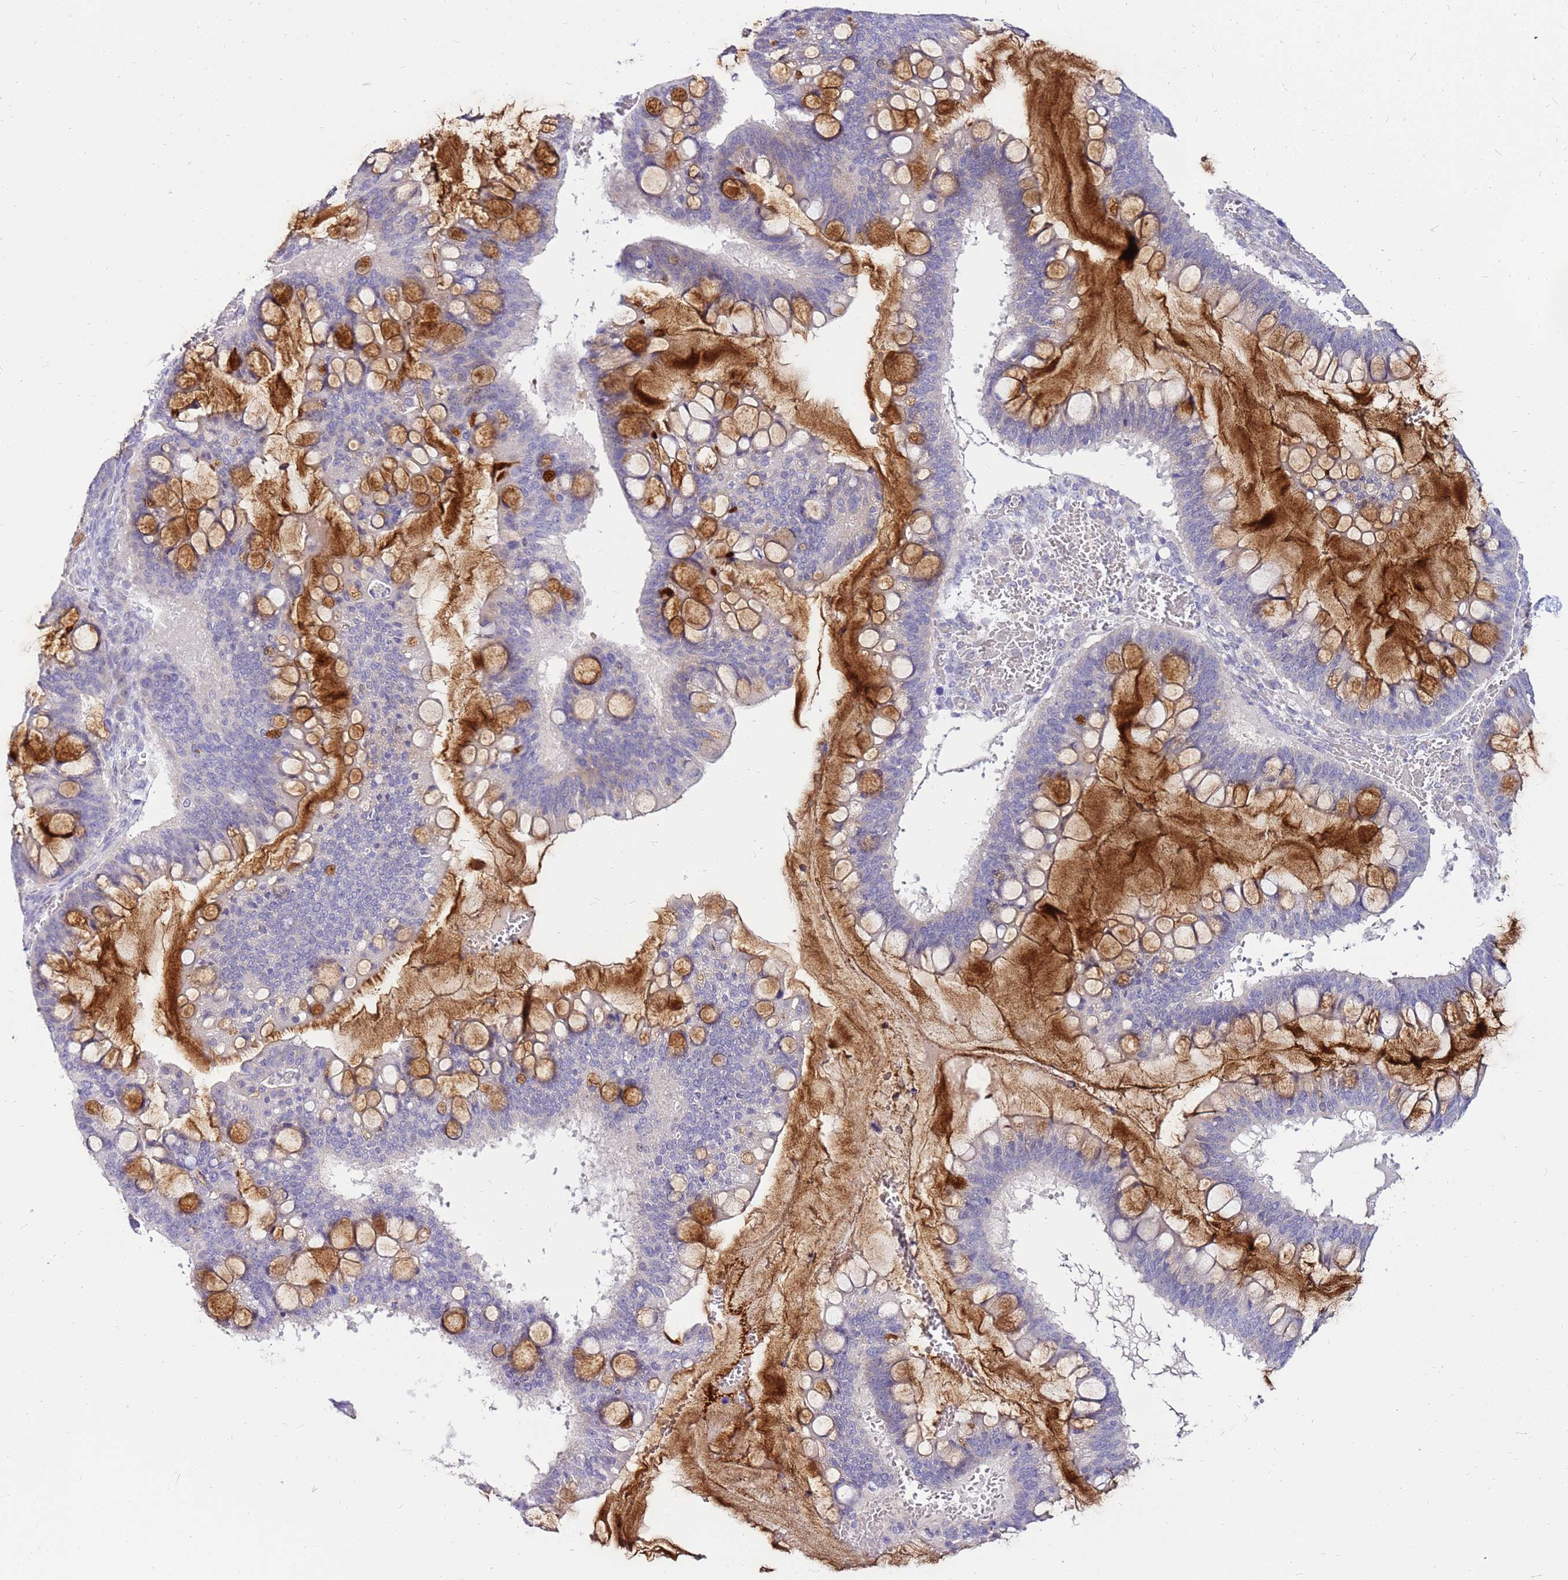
{"staining": {"intensity": "strong", "quantity": "<25%", "location": "cytoplasmic/membranous"}, "tissue": "ovarian cancer", "cell_type": "Tumor cells", "image_type": "cancer", "snomed": [{"axis": "morphology", "description": "Cystadenocarcinoma, mucinous, NOS"}, {"axis": "topography", "description": "Ovary"}], "caption": "Mucinous cystadenocarcinoma (ovarian) stained with DAB immunohistochemistry (IHC) exhibits medium levels of strong cytoplasmic/membranous expression in about <25% of tumor cells.", "gene": "DCDC2B", "patient": {"sex": "female", "age": 73}}